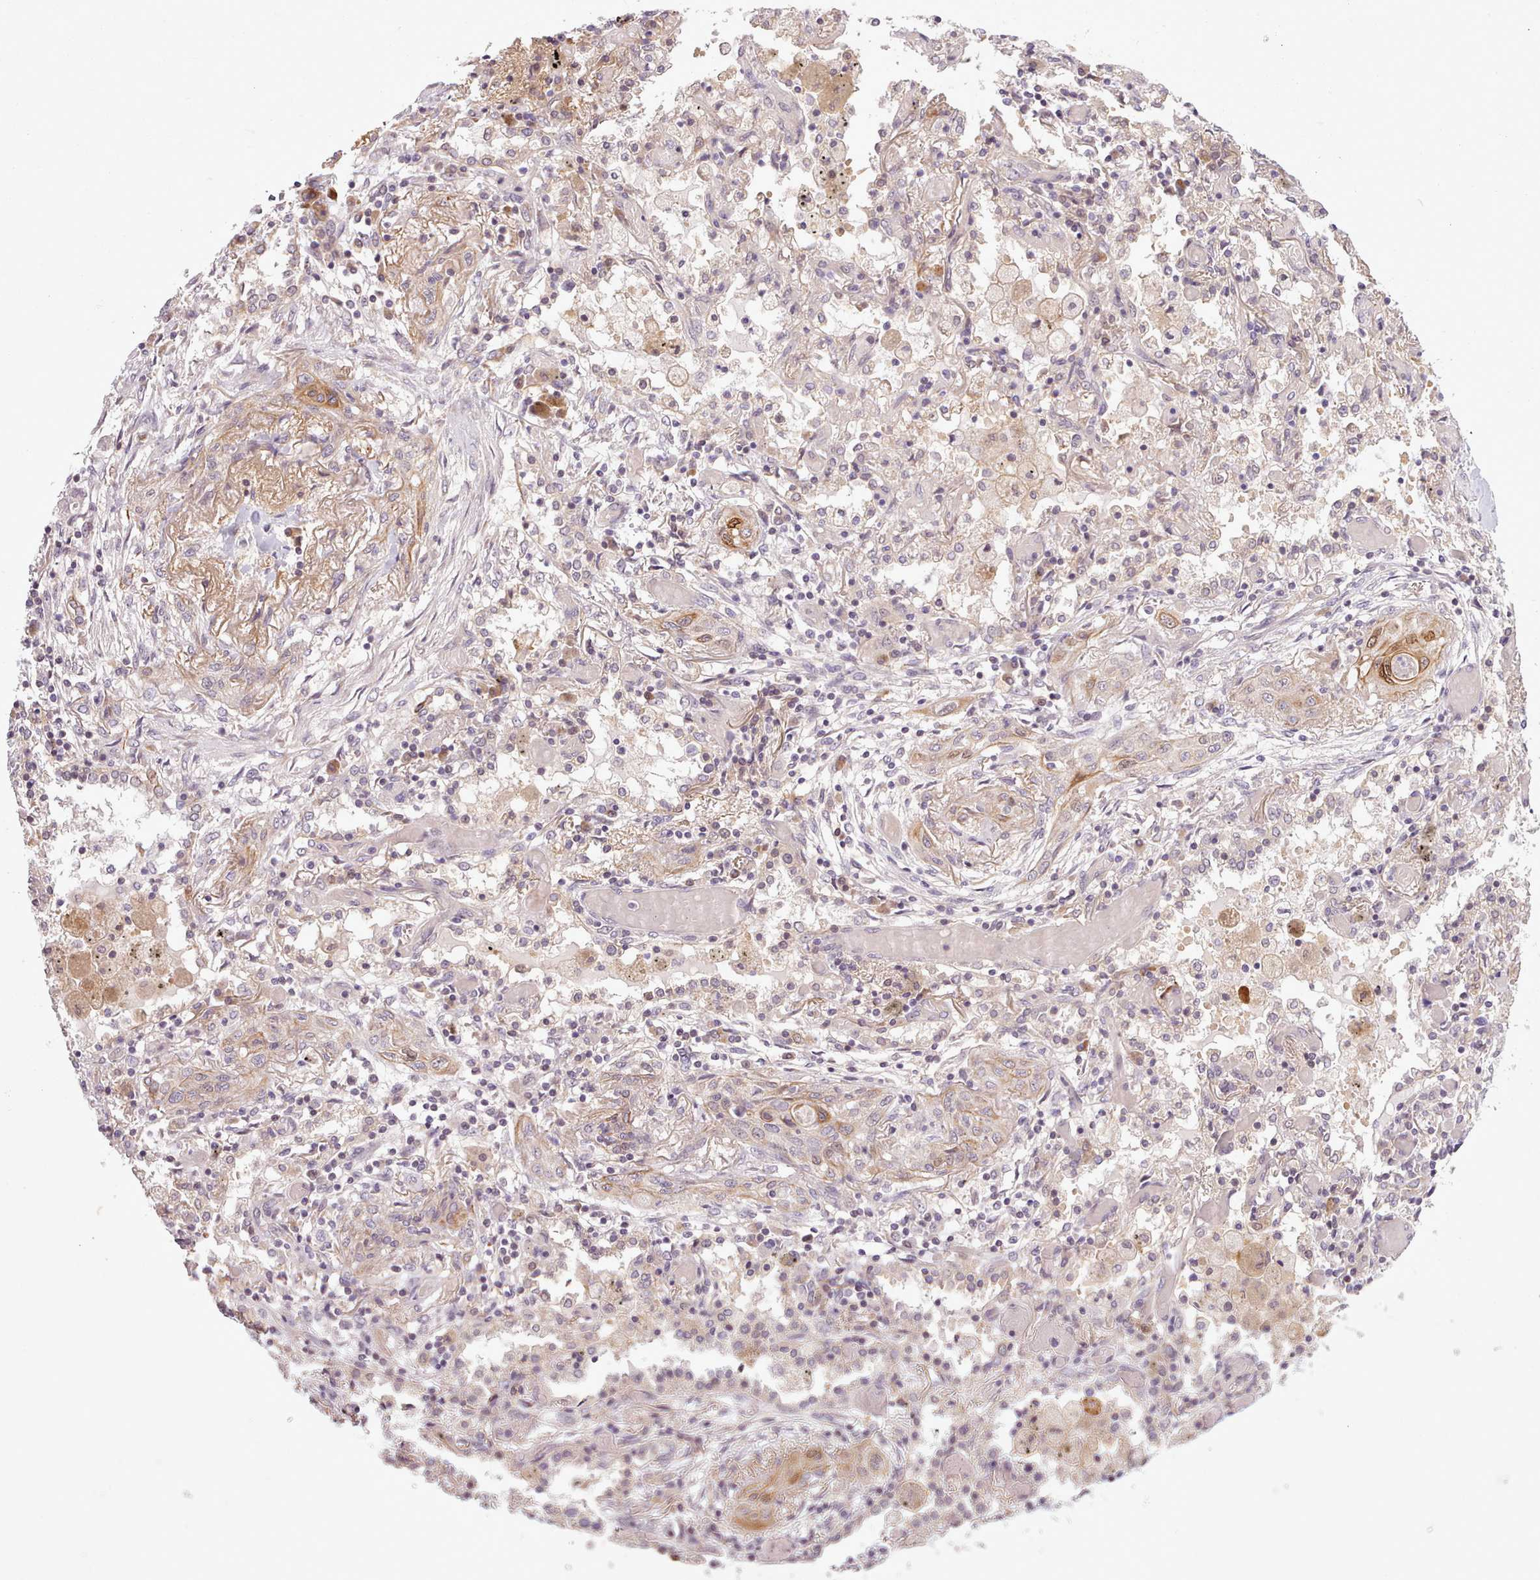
{"staining": {"intensity": "negative", "quantity": "none", "location": "none"}, "tissue": "lung cancer", "cell_type": "Tumor cells", "image_type": "cancer", "snomed": [{"axis": "morphology", "description": "Squamous cell carcinoma, NOS"}, {"axis": "topography", "description": "Lung"}], "caption": "Tumor cells show no significant positivity in squamous cell carcinoma (lung).", "gene": "NMRK1", "patient": {"sex": "female", "age": 47}}